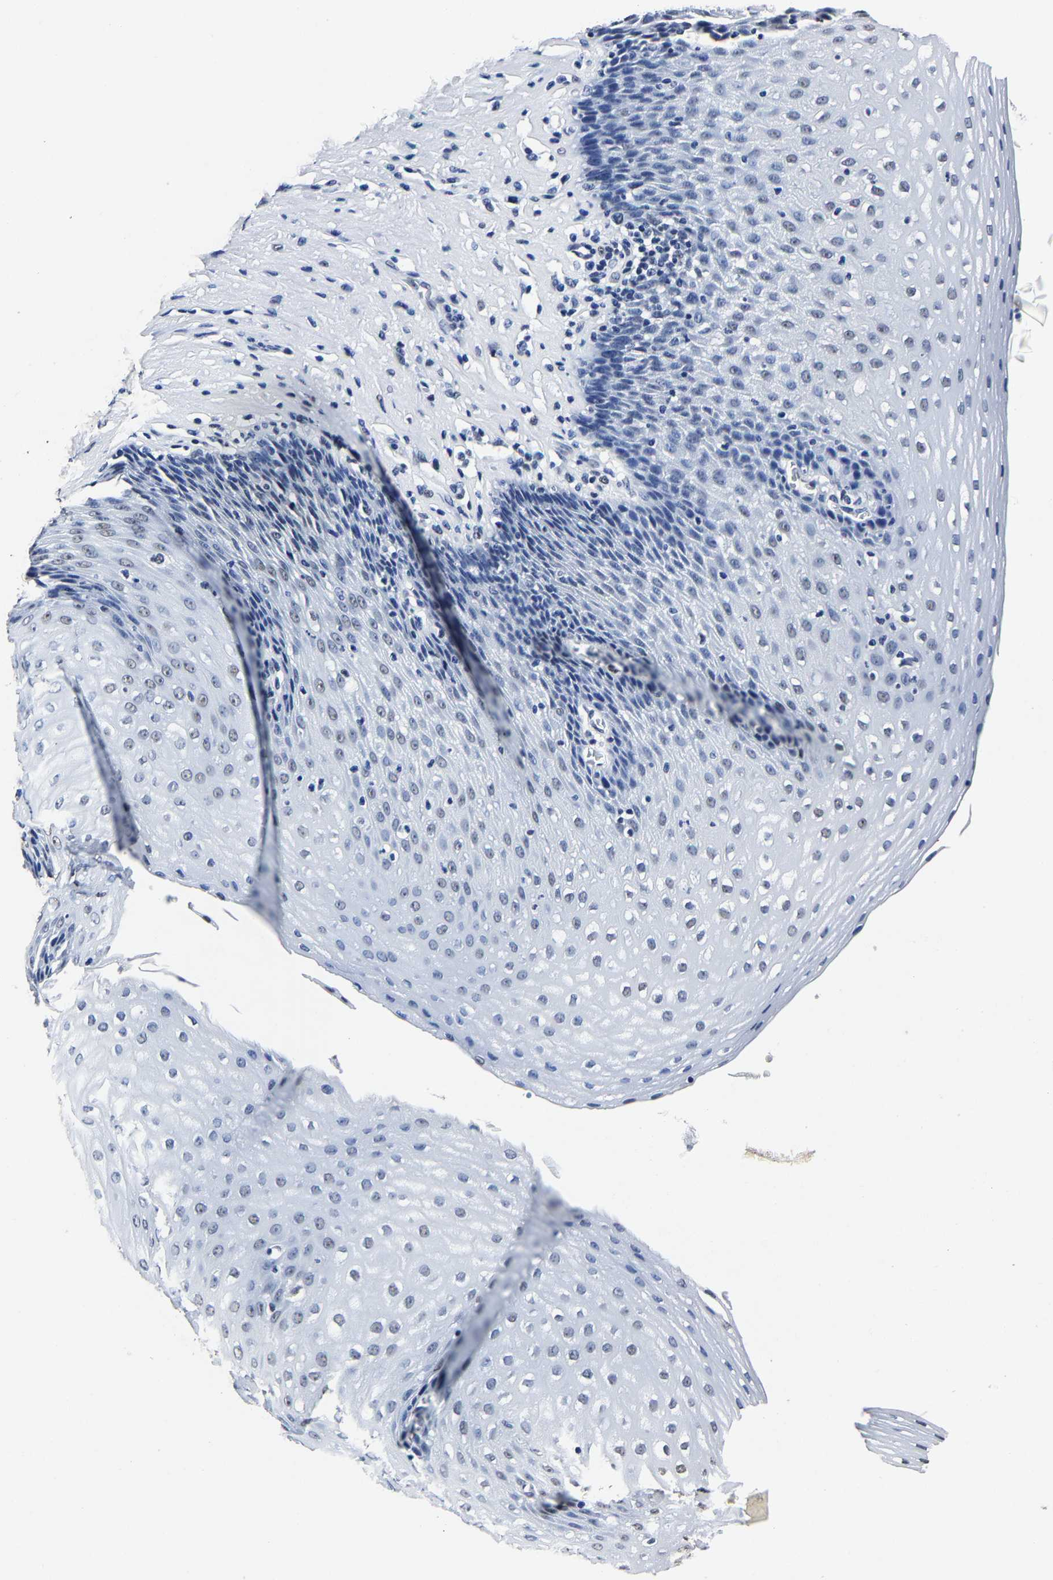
{"staining": {"intensity": "weak", "quantity": "<25%", "location": "nuclear"}, "tissue": "esophagus", "cell_type": "Squamous epithelial cells", "image_type": "normal", "snomed": [{"axis": "morphology", "description": "Normal tissue, NOS"}, {"axis": "topography", "description": "Esophagus"}], "caption": "The immunohistochemistry micrograph has no significant expression in squamous epithelial cells of esophagus. Nuclei are stained in blue.", "gene": "RBM45", "patient": {"sex": "female", "age": 61}}